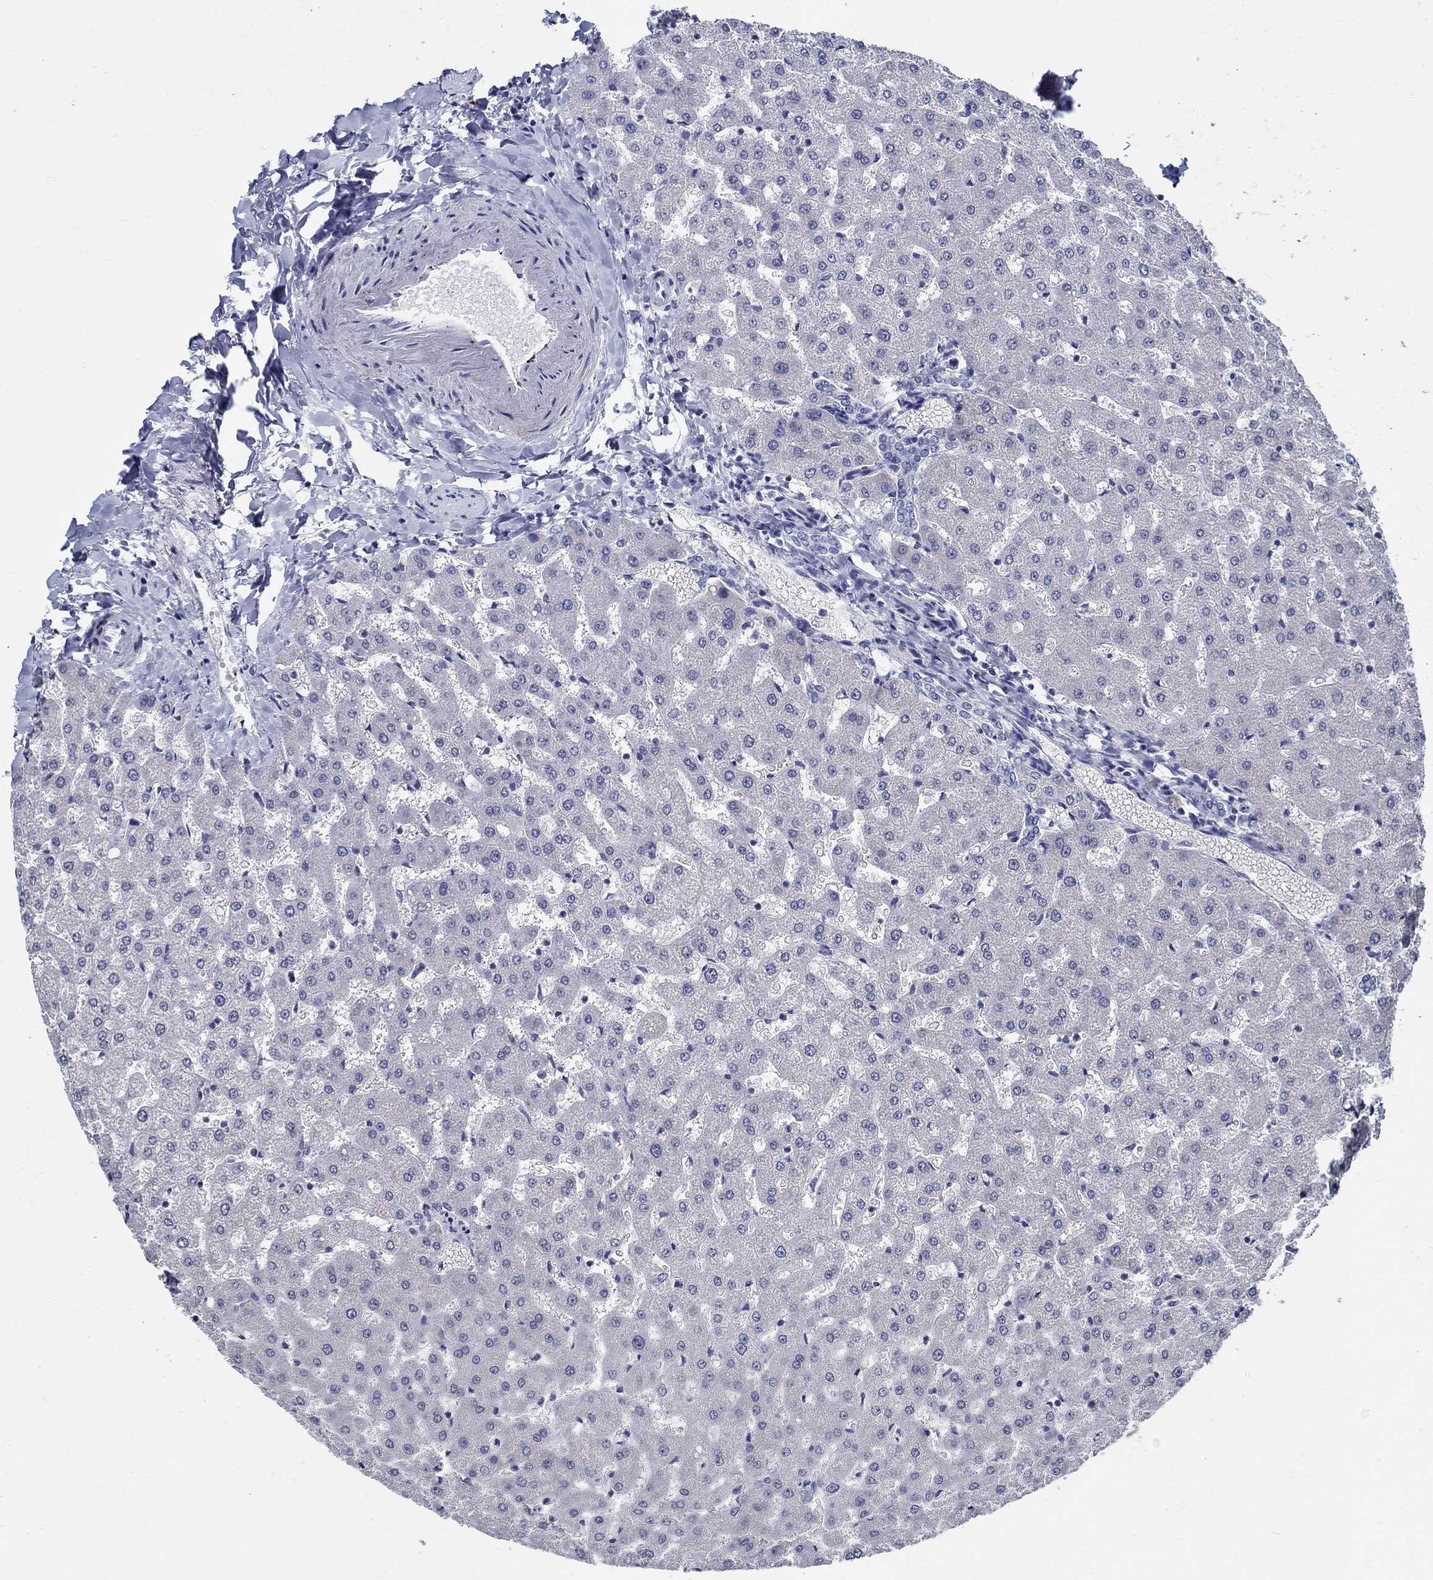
{"staining": {"intensity": "negative", "quantity": "none", "location": "none"}, "tissue": "liver", "cell_type": "Cholangiocytes", "image_type": "normal", "snomed": [{"axis": "morphology", "description": "Normal tissue, NOS"}, {"axis": "topography", "description": "Liver"}], "caption": "DAB immunohistochemical staining of benign human liver displays no significant staining in cholangiocytes. (DAB immunohistochemistry with hematoxylin counter stain).", "gene": "CETN1", "patient": {"sex": "female", "age": 50}}